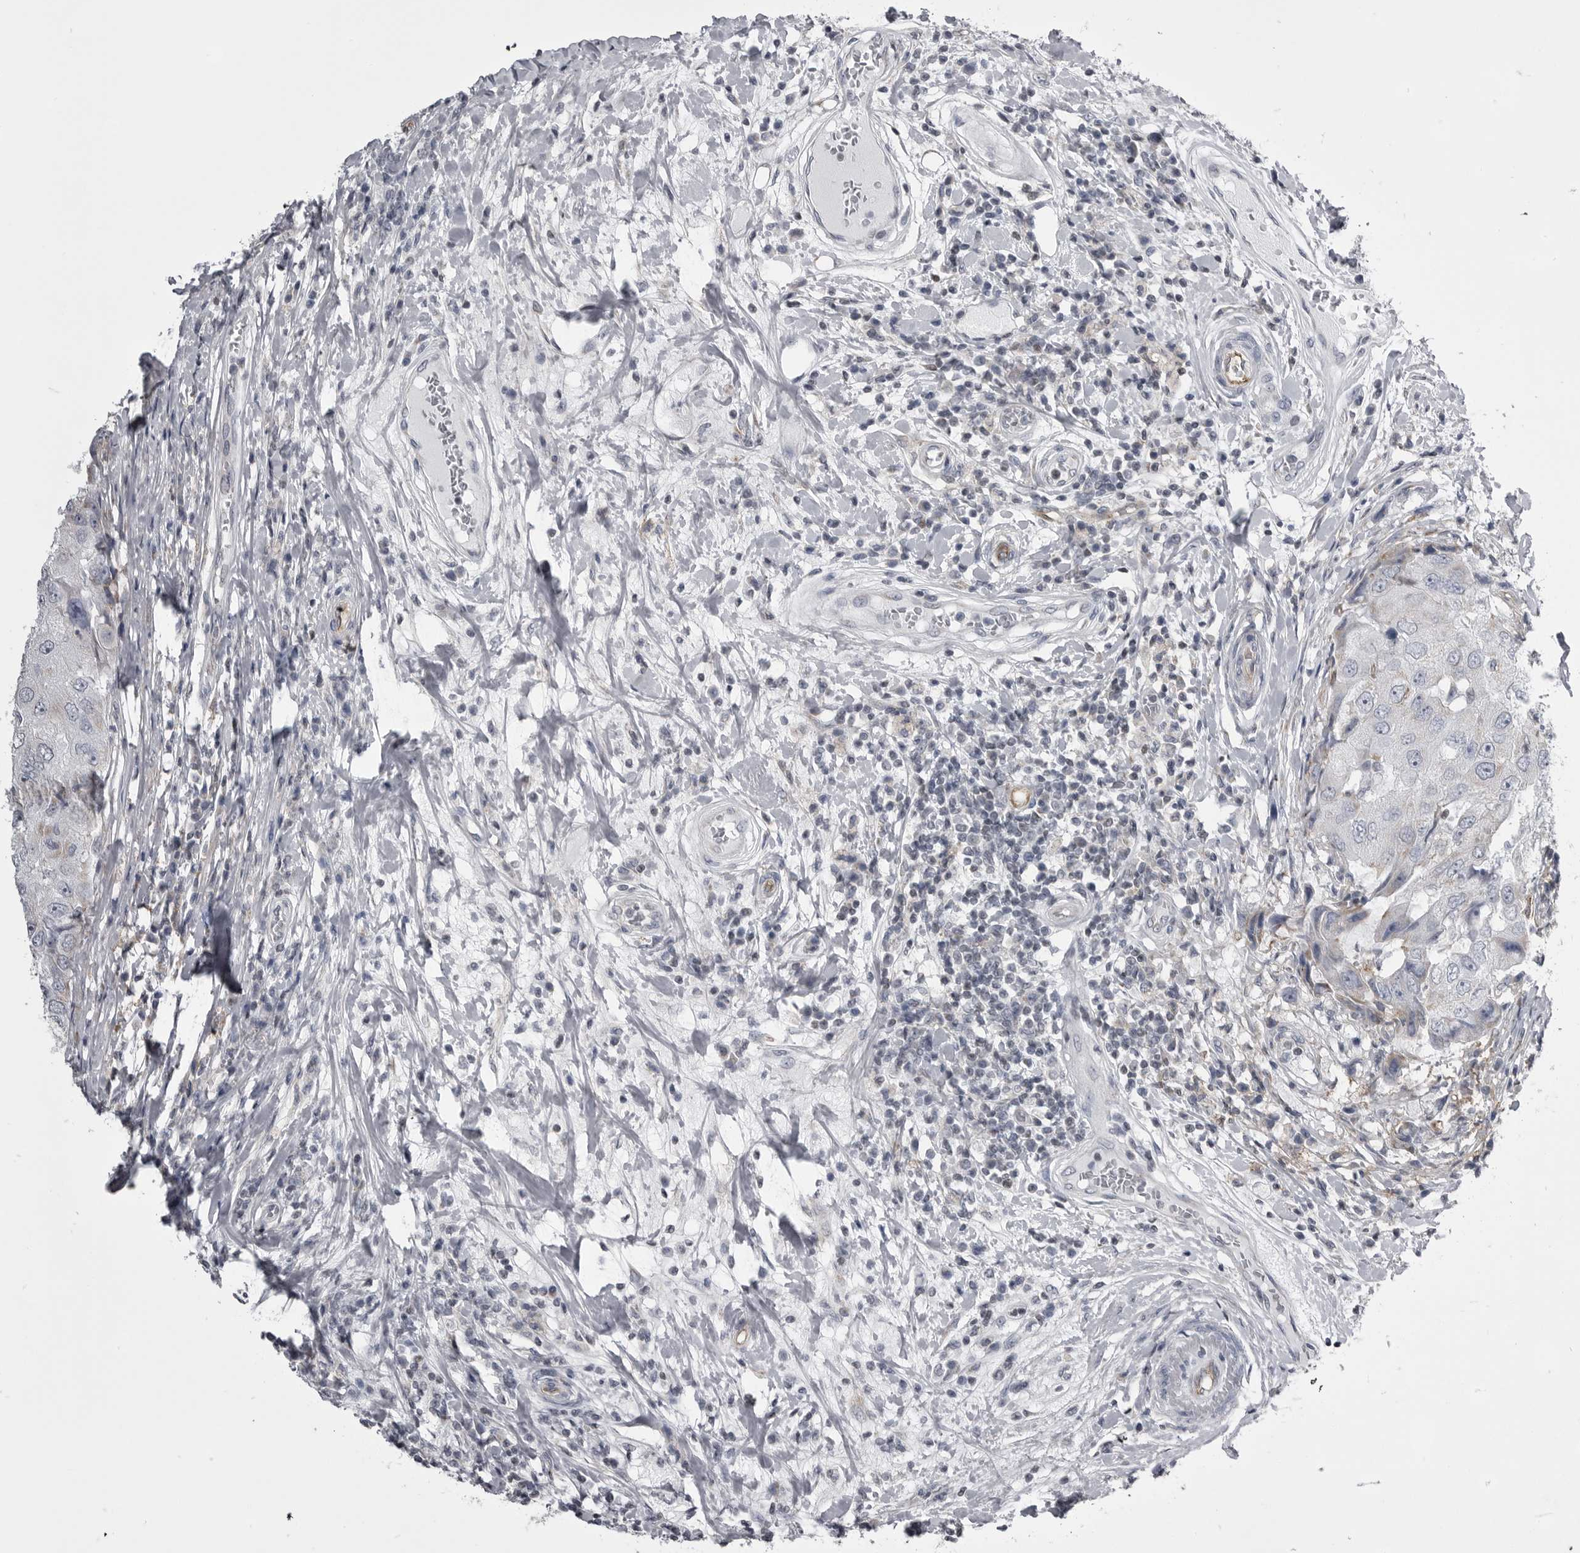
{"staining": {"intensity": "negative", "quantity": "none", "location": "none"}, "tissue": "breast cancer", "cell_type": "Tumor cells", "image_type": "cancer", "snomed": [{"axis": "morphology", "description": "Duct carcinoma"}, {"axis": "topography", "description": "Breast"}], "caption": "DAB (3,3'-diaminobenzidine) immunohistochemical staining of breast cancer (invasive ductal carcinoma) shows no significant staining in tumor cells.", "gene": "OPLAH", "patient": {"sex": "female", "age": 27}}